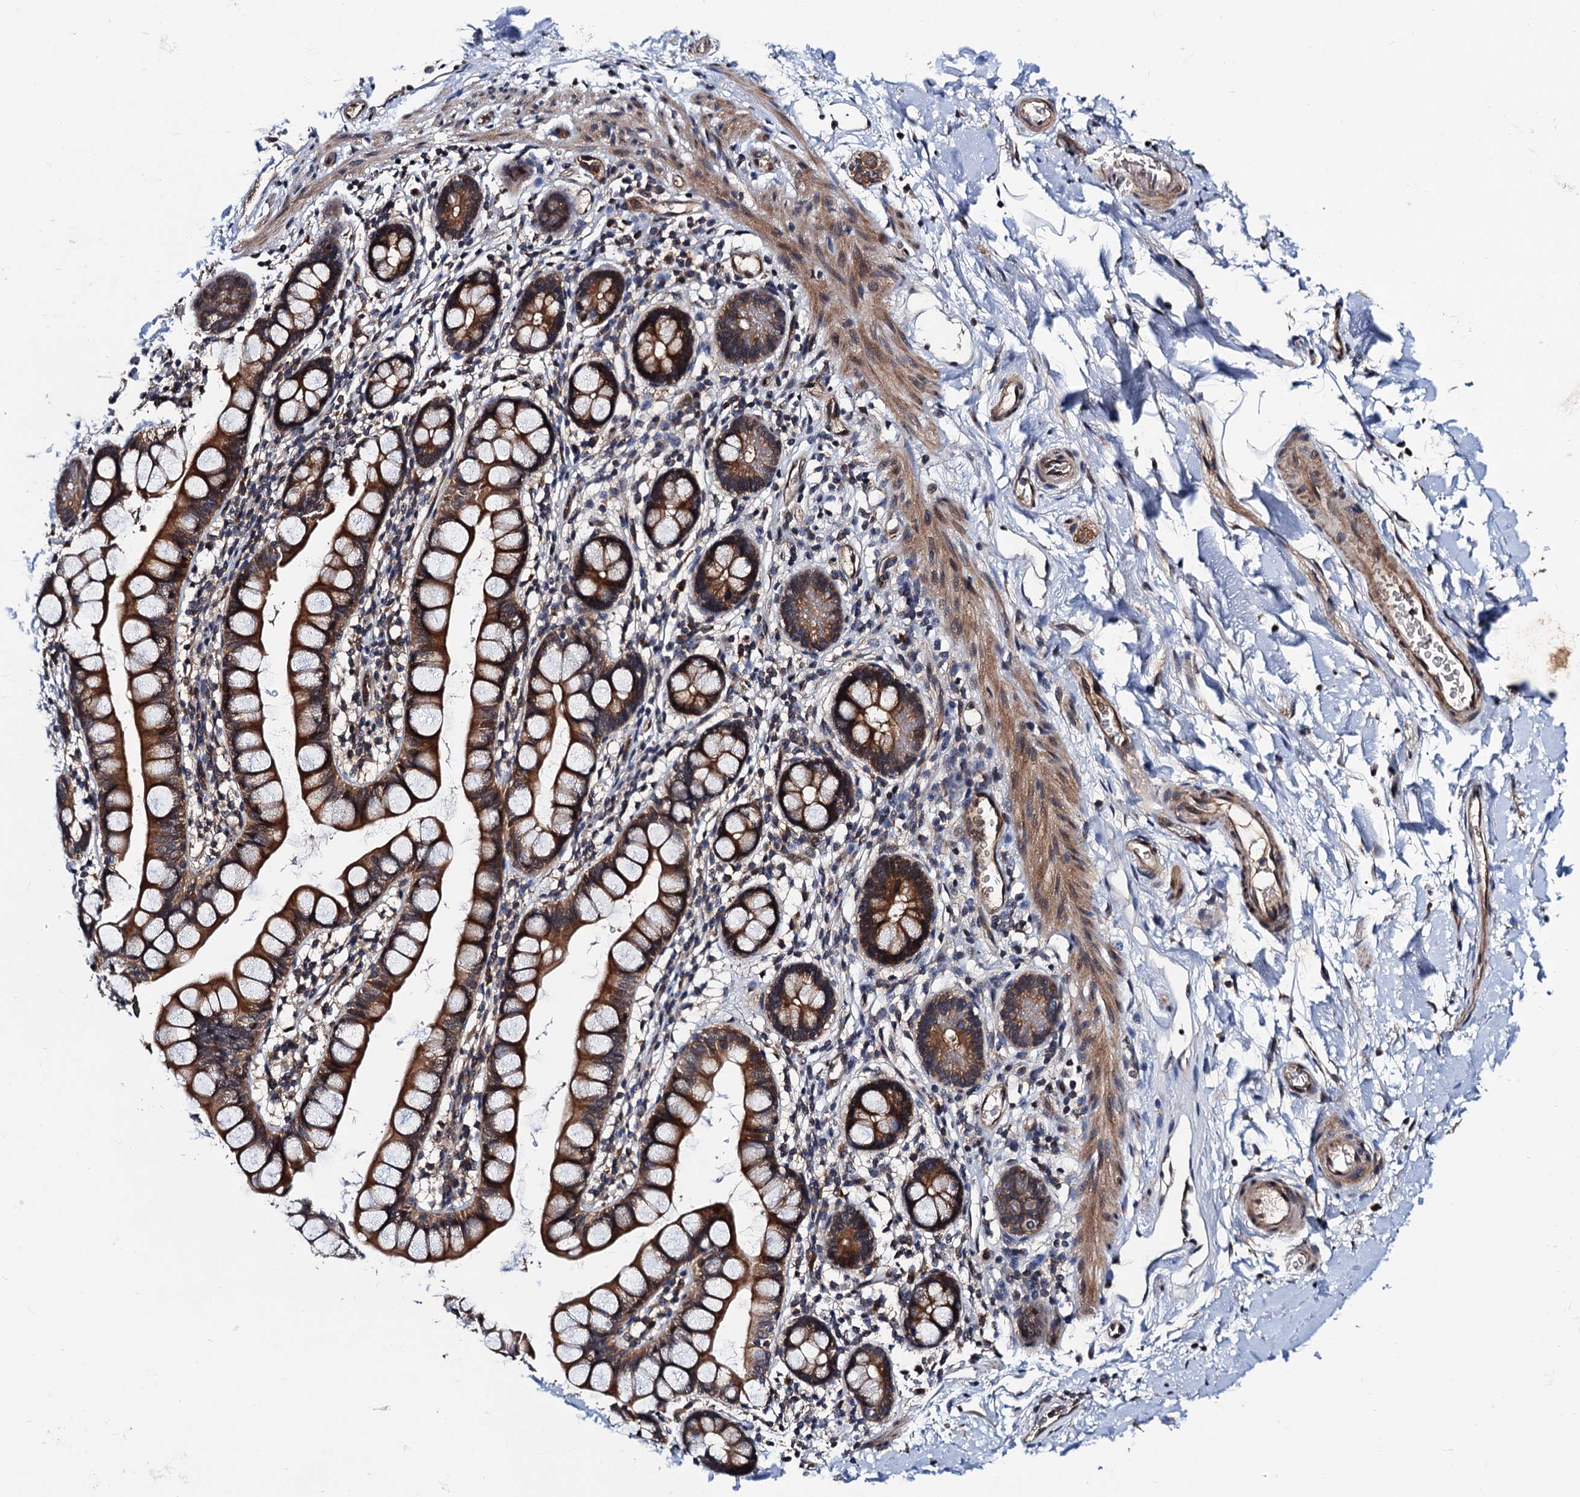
{"staining": {"intensity": "moderate", "quantity": "25%-75%", "location": "cytoplasmic/membranous"}, "tissue": "smooth muscle", "cell_type": "Smooth muscle cells", "image_type": "normal", "snomed": [{"axis": "morphology", "description": "Normal tissue, NOS"}, {"axis": "topography", "description": "Smooth muscle"}, {"axis": "topography", "description": "Small intestine"}], "caption": "Approximately 25%-75% of smooth muscle cells in benign smooth muscle show moderate cytoplasmic/membranous protein positivity as visualized by brown immunohistochemical staining.", "gene": "NAA16", "patient": {"sex": "female", "age": 84}}